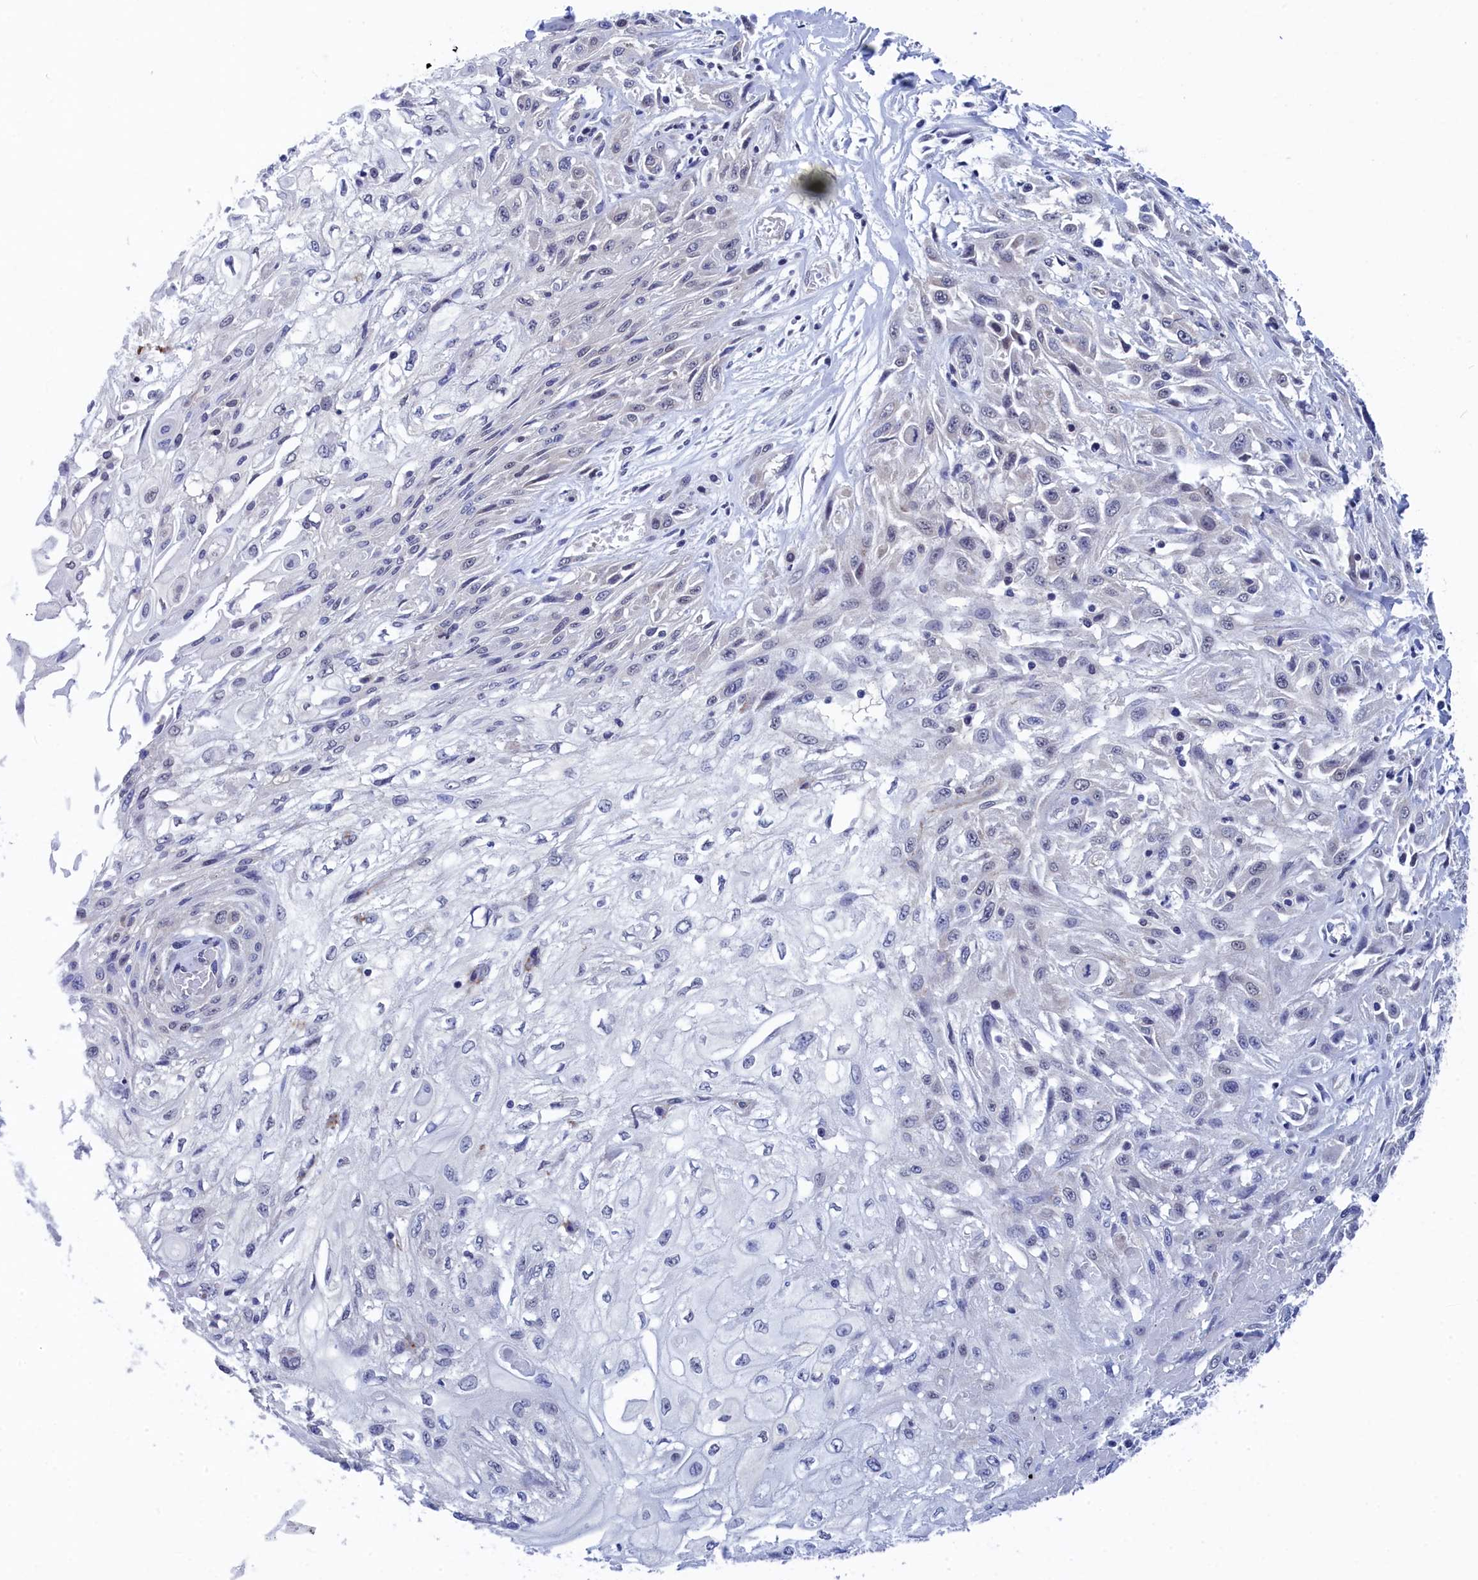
{"staining": {"intensity": "negative", "quantity": "none", "location": "none"}, "tissue": "skin cancer", "cell_type": "Tumor cells", "image_type": "cancer", "snomed": [{"axis": "morphology", "description": "Squamous cell carcinoma, NOS"}, {"axis": "morphology", "description": "Squamous cell carcinoma, metastatic, NOS"}, {"axis": "topography", "description": "Skin"}, {"axis": "topography", "description": "Lymph node"}], "caption": "This is an immunohistochemistry (IHC) image of human metastatic squamous cell carcinoma (skin). There is no positivity in tumor cells.", "gene": "PGP", "patient": {"sex": "male", "age": 75}}